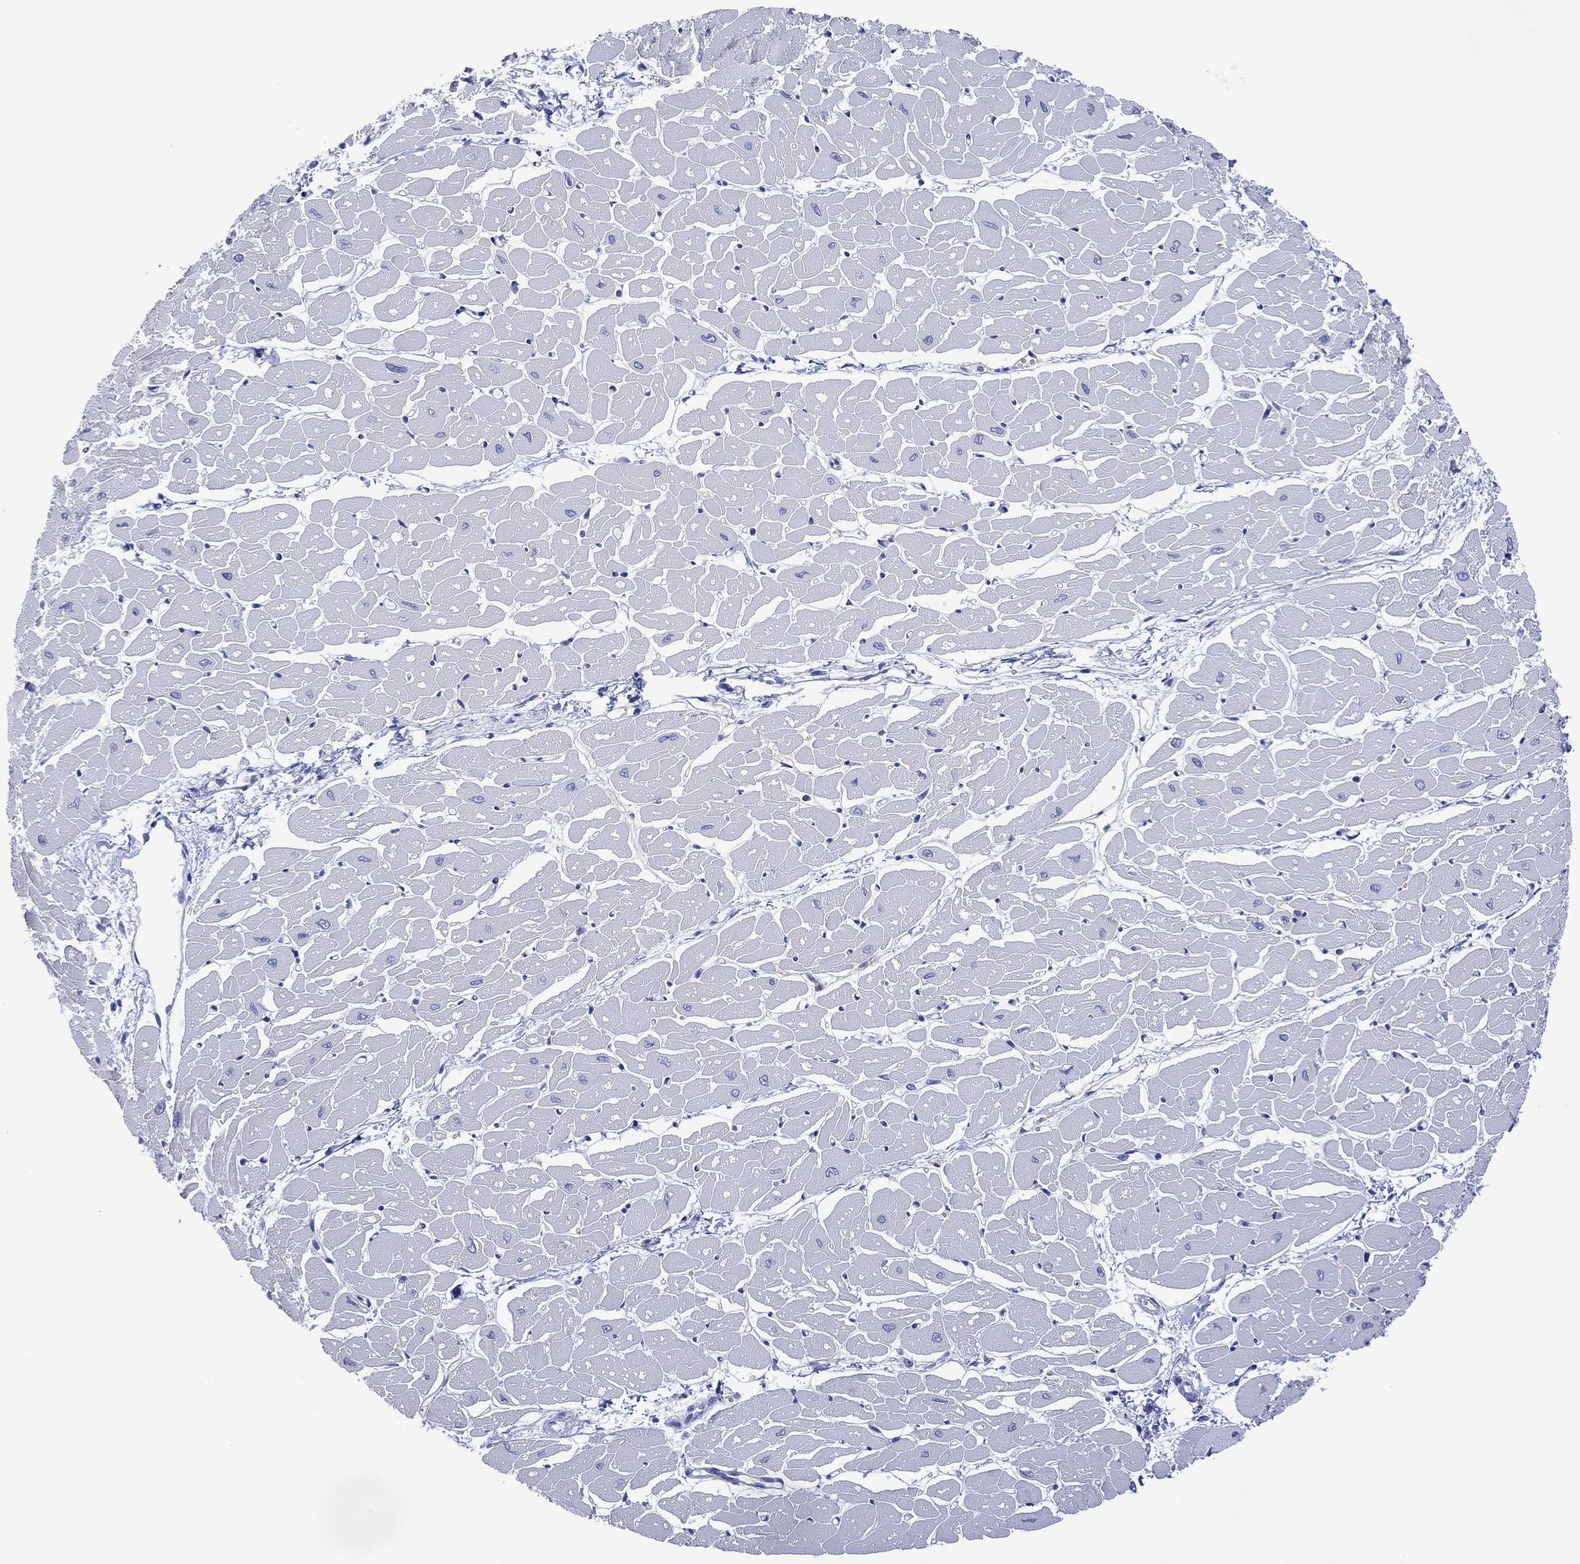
{"staining": {"intensity": "negative", "quantity": "none", "location": "none"}, "tissue": "heart muscle", "cell_type": "Cardiomyocytes", "image_type": "normal", "snomed": [{"axis": "morphology", "description": "Normal tissue, NOS"}, {"axis": "topography", "description": "Heart"}], "caption": "This histopathology image is of benign heart muscle stained with immunohistochemistry (IHC) to label a protein in brown with the nuclei are counter-stained blue. There is no positivity in cardiomyocytes.", "gene": "DPP4", "patient": {"sex": "male", "age": 57}}